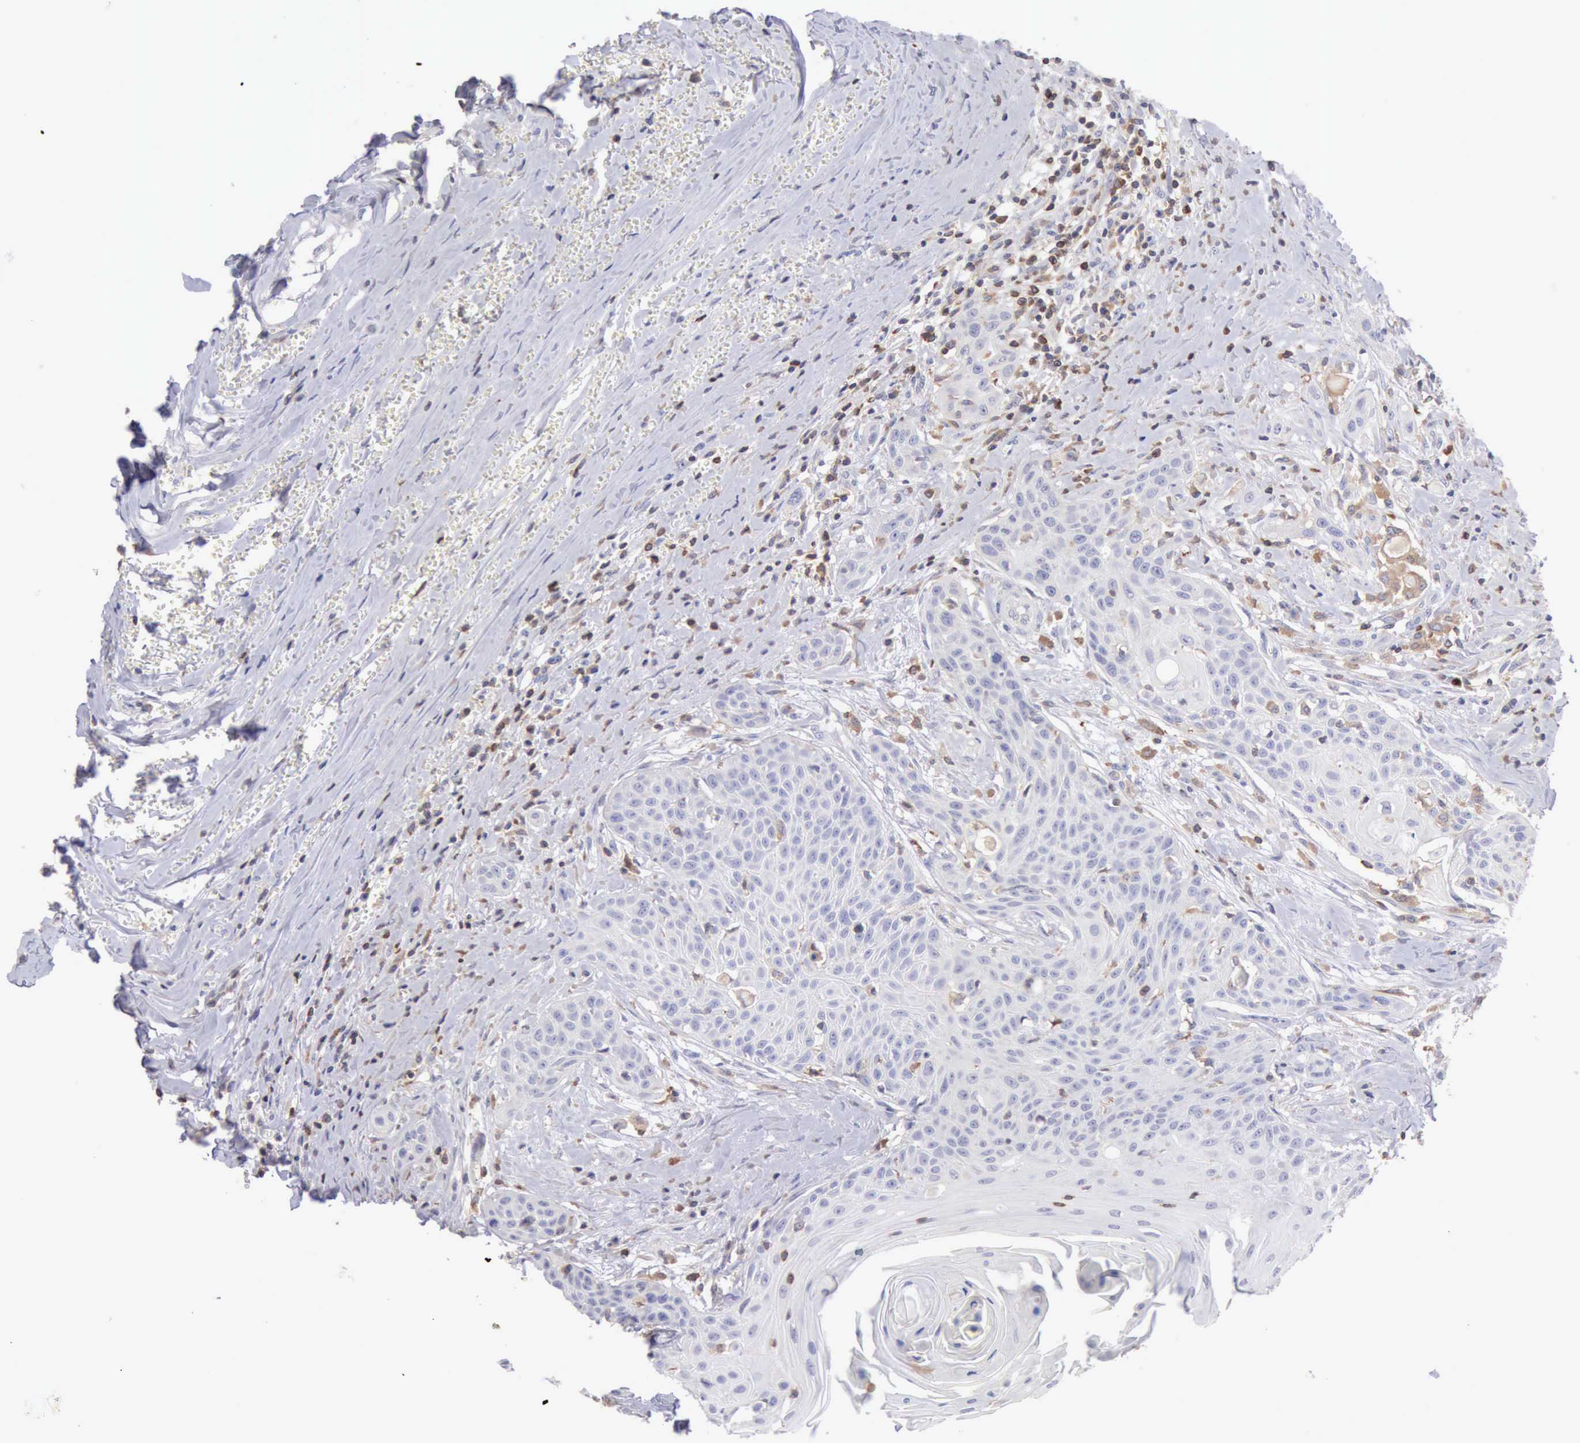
{"staining": {"intensity": "negative", "quantity": "none", "location": "none"}, "tissue": "head and neck cancer", "cell_type": "Tumor cells", "image_type": "cancer", "snomed": [{"axis": "morphology", "description": "Squamous cell carcinoma, NOS"}, {"axis": "morphology", "description": "Squamous cell carcinoma, metastatic, NOS"}, {"axis": "topography", "description": "Lymph node"}, {"axis": "topography", "description": "Salivary gland"}, {"axis": "topography", "description": "Head-Neck"}], "caption": "Tumor cells are negative for protein expression in human head and neck cancer (metastatic squamous cell carcinoma). (Immunohistochemistry (ihc), brightfield microscopy, high magnification).", "gene": "SASH3", "patient": {"sex": "female", "age": 74}}